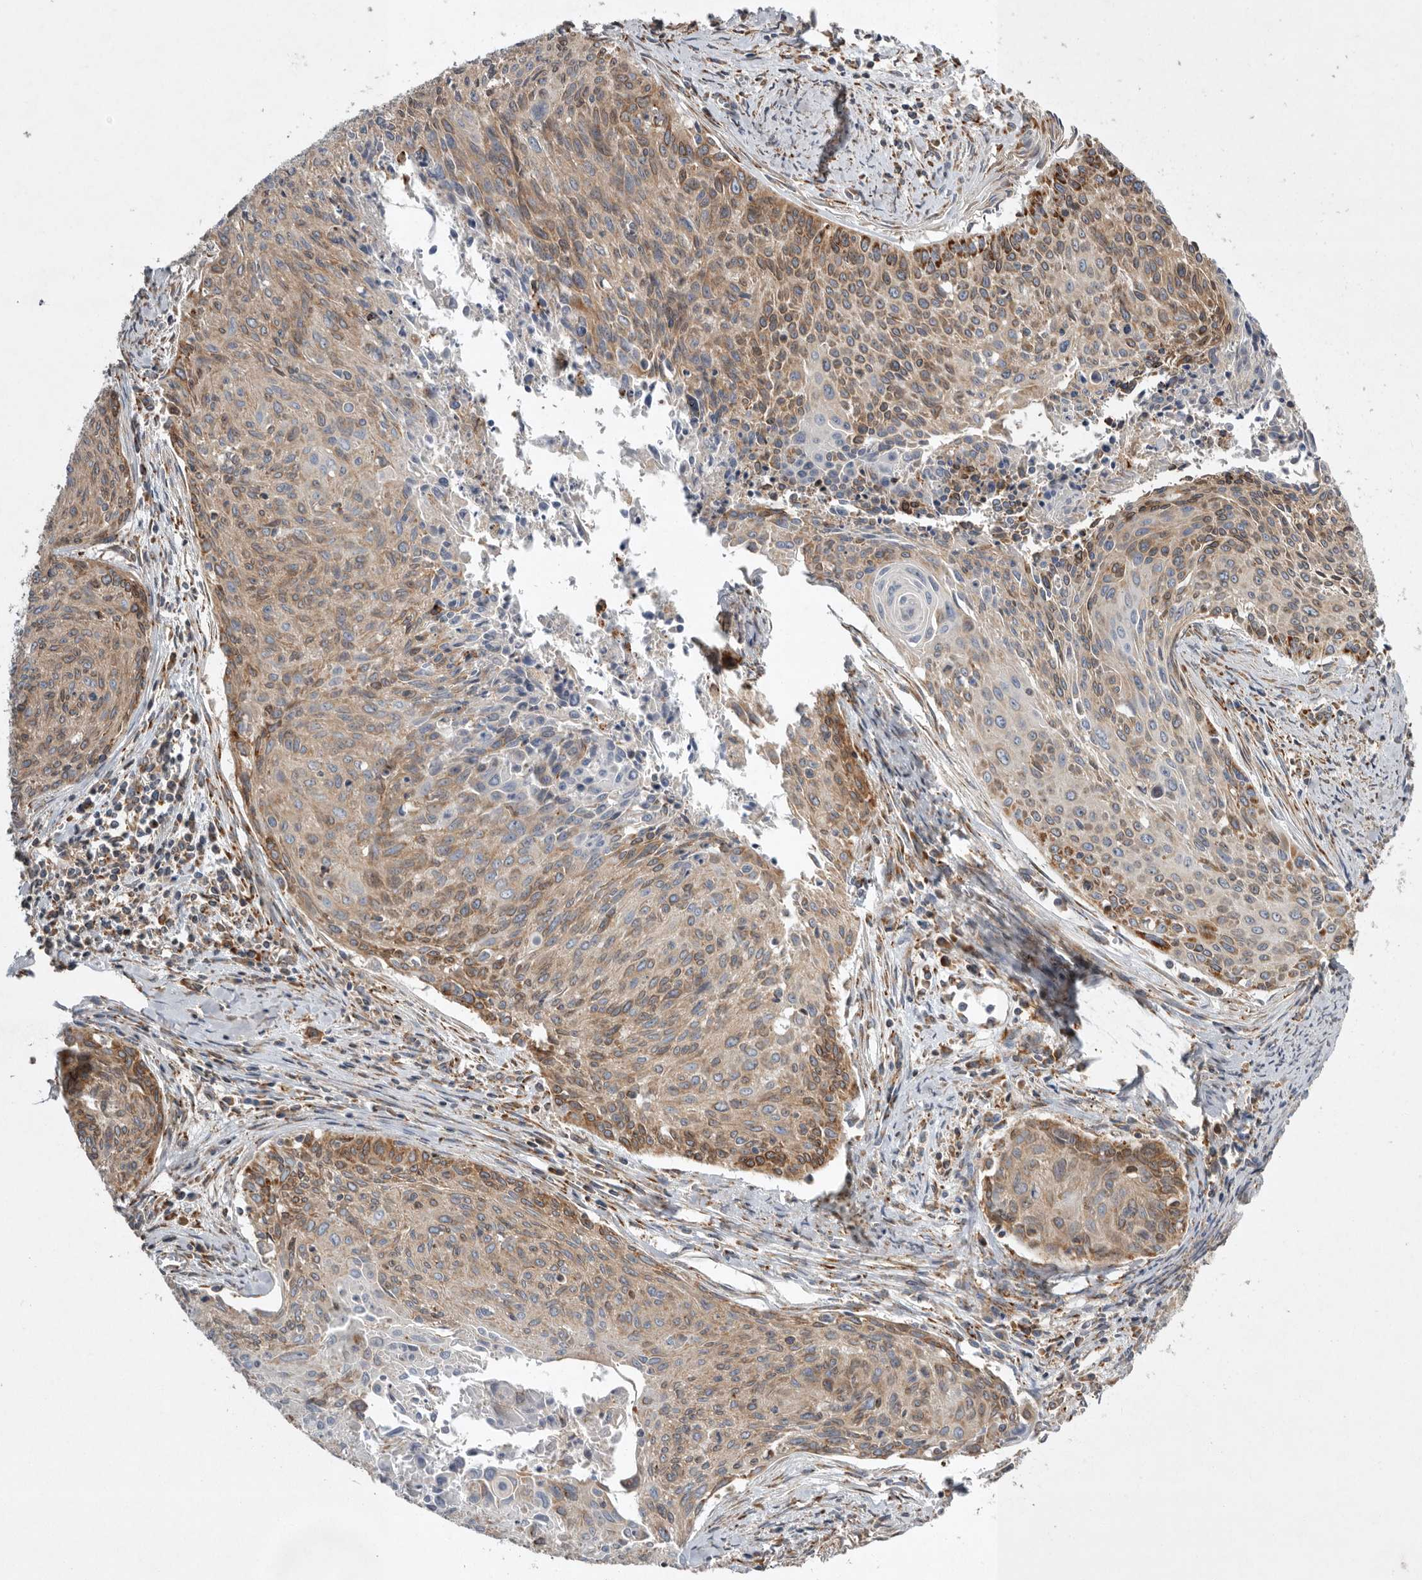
{"staining": {"intensity": "moderate", "quantity": ">75%", "location": "cytoplasmic/membranous"}, "tissue": "cervical cancer", "cell_type": "Tumor cells", "image_type": "cancer", "snomed": [{"axis": "morphology", "description": "Squamous cell carcinoma, NOS"}, {"axis": "topography", "description": "Cervix"}], "caption": "Tumor cells exhibit medium levels of moderate cytoplasmic/membranous staining in approximately >75% of cells in cervical squamous cell carcinoma.", "gene": "GANAB", "patient": {"sex": "female", "age": 55}}